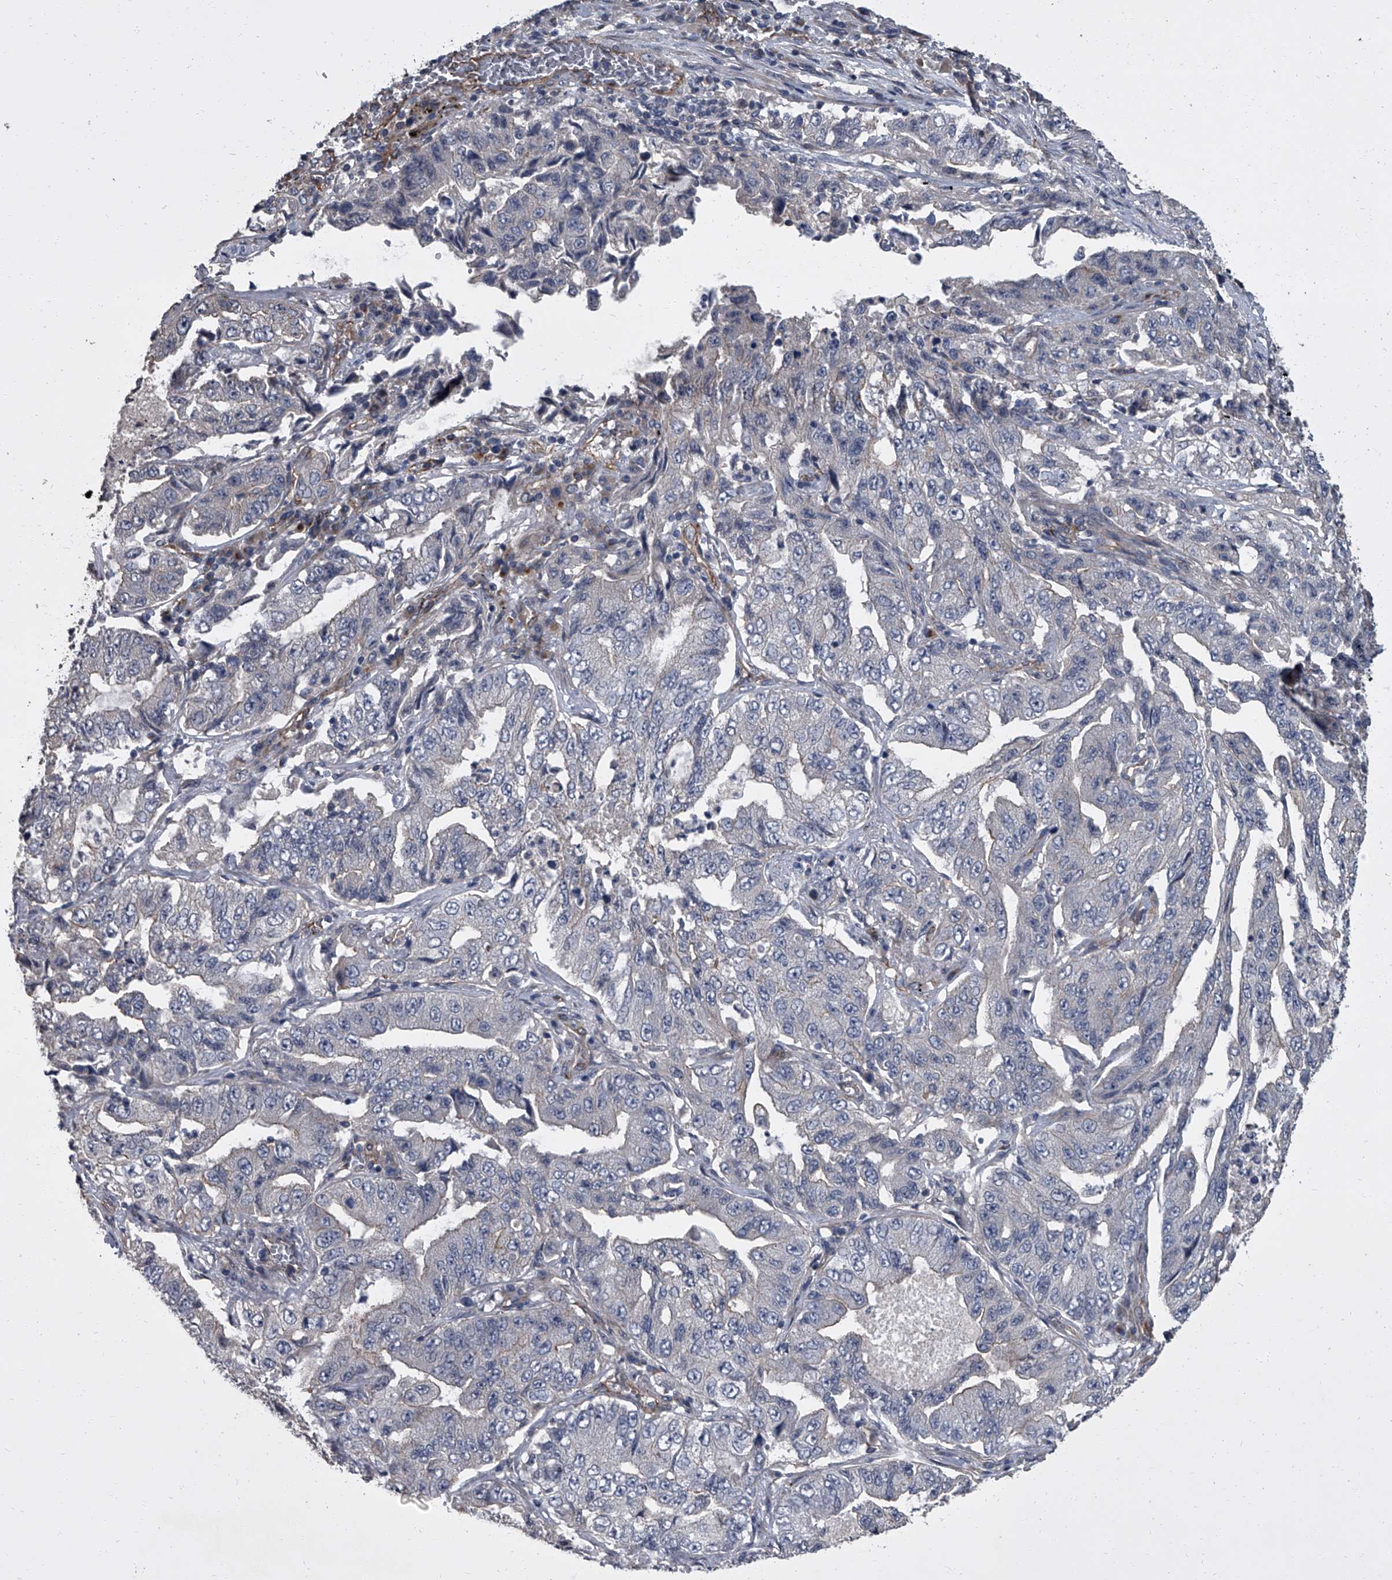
{"staining": {"intensity": "negative", "quantity": "none", "location": "none"}, "tissue": "lung cancer", "cell_type": "Tumor cells", "image_type": "cancer", "snomed": [{"axis": "morphology", "description": "Adenocarcinoma, NOS"}, {"axis": "topography", "description": "Lung"}], "caption": "This is a micrograph of immunohistochemistry (IHC) staining of lung cancer (adenocarcinoma), which shows no positivity in tumor cells.", "gene": "SIRT4", "patient": {"sex": "female", "age": 51}}